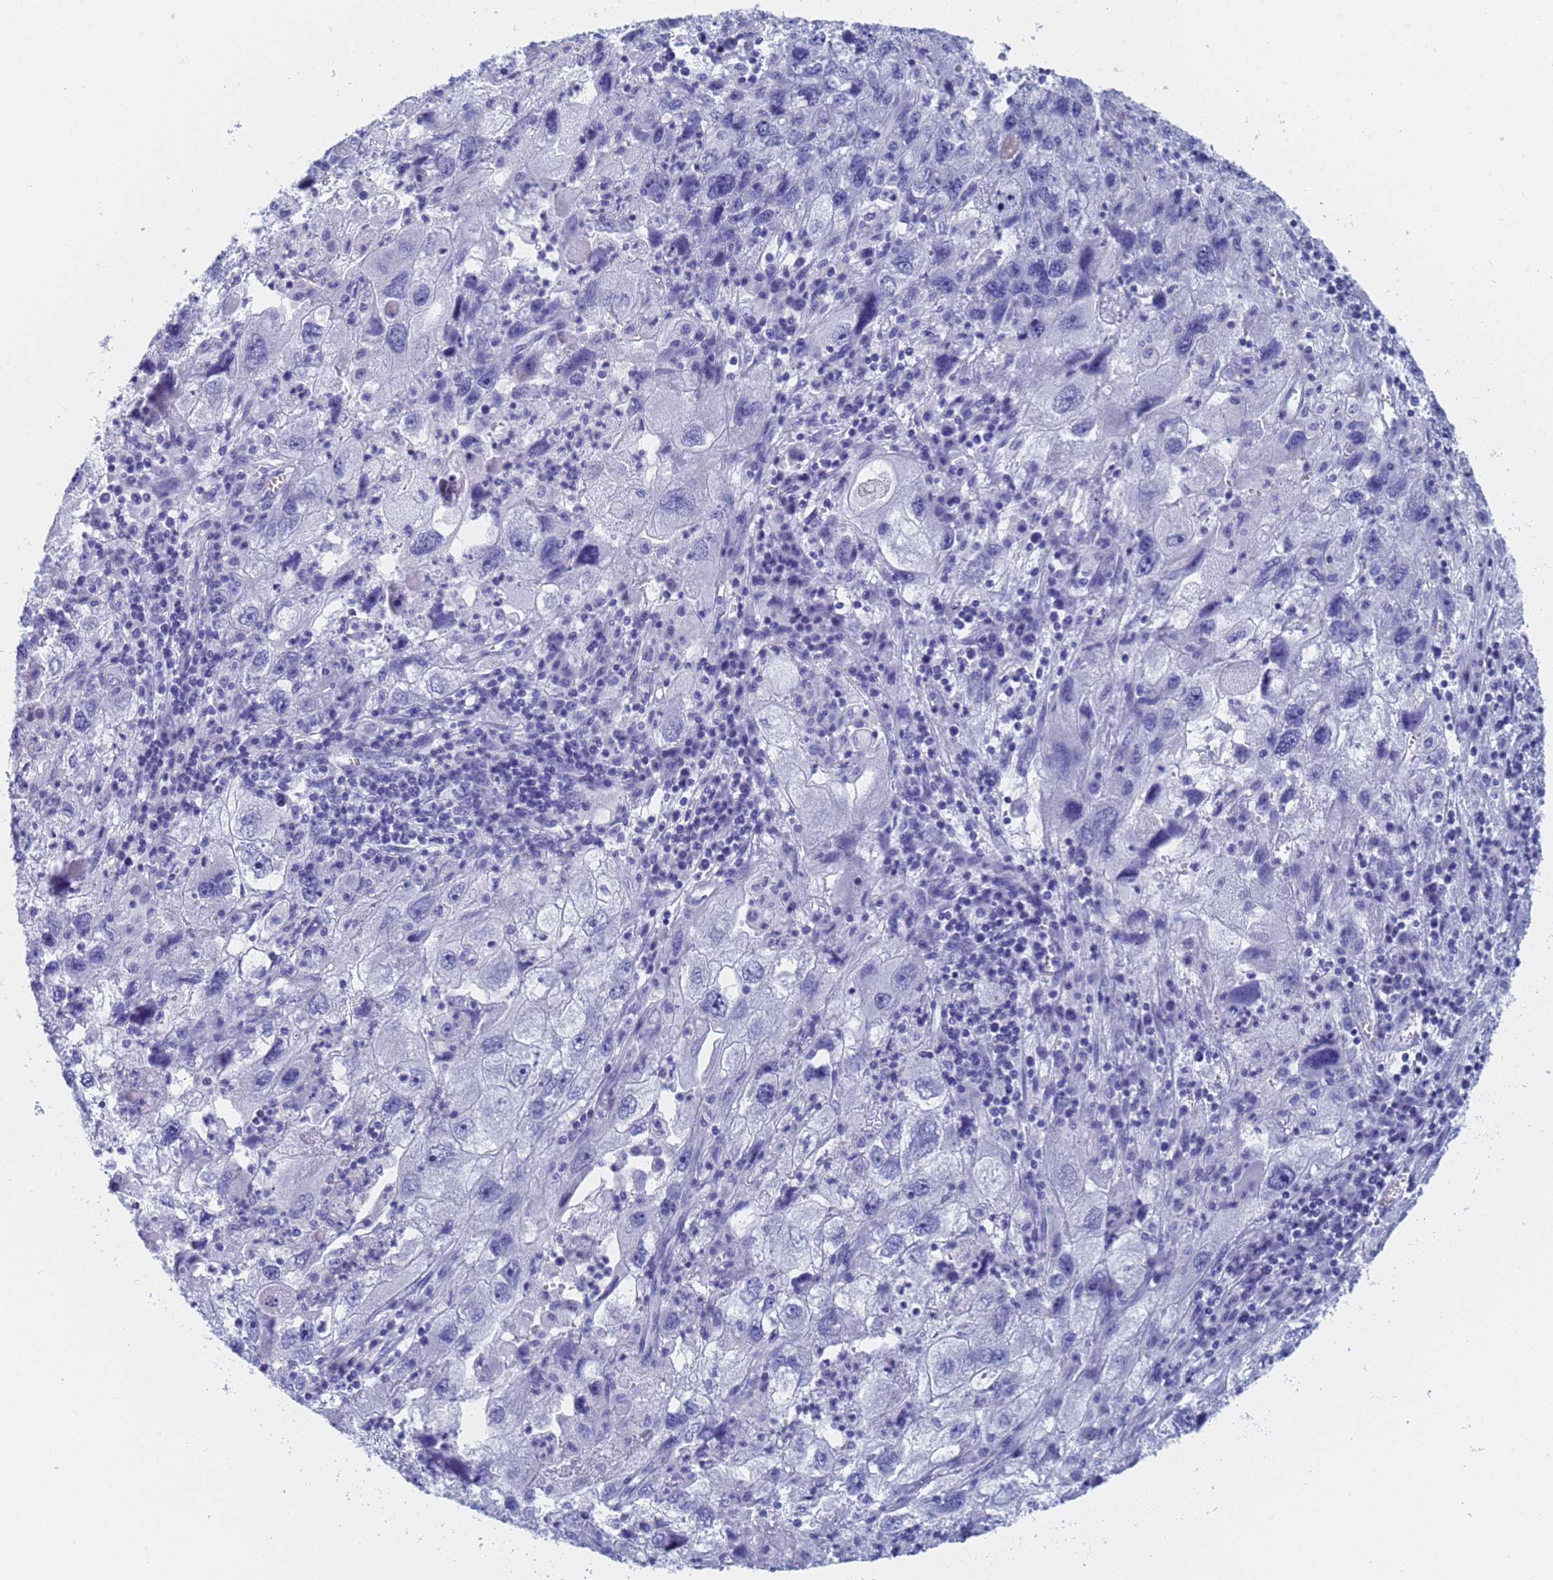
{"staining": {"intensity": "negative", "quantity": "none", "location": "none"}, "tissue": "endometrial cancer", "cell_type": "Tumor cells", "image_type": "cancer", "snomed": [{"axis": "morphology", "description": "Adenocarcinoma, NOS"}, {"axis": "topography", "description": "Endometrium"}], "caption": "Tumor cells are negative for brown protein staining in adenocarcinoma (endometrial).", "gene": "STATH", "patient": {"sex": "female", "age": 49}}